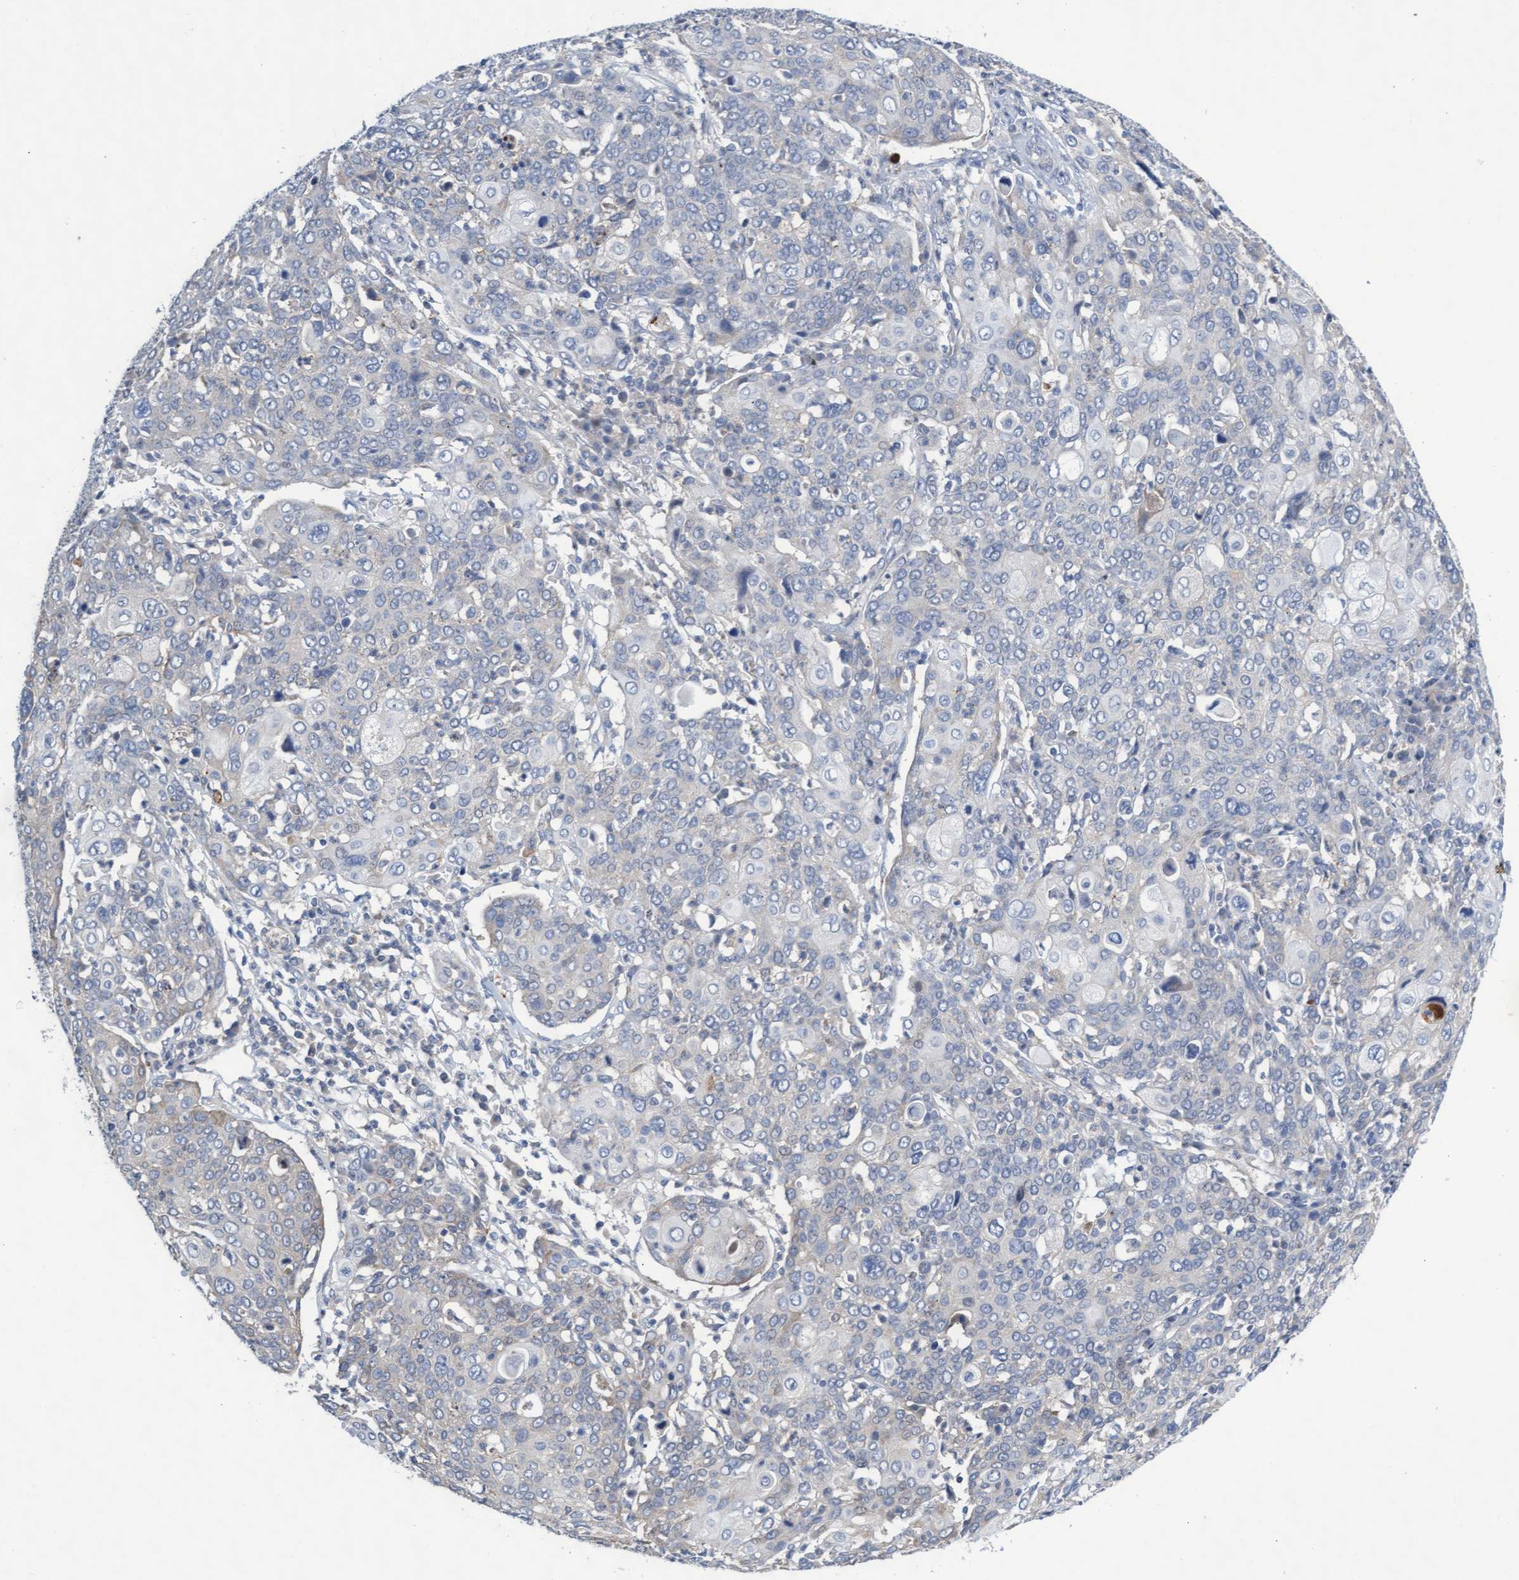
{"staining": {"intensity": "negative", "quantity": "none", "location": "none"}, "tissue": "cervical cancer", "cell_type": "Tumor cells", "image_type": "cancer", "snomed": [{"axis": "morphology", "description": "Squamous cell carcinoma, NOS"}, {"axis": "topography", "description": "Cervix"}], "caption": "Immunohistochemistry histopathology image of cervical cancer (squamous cell carcinoma) stained for a protein (brown), which demonstrates no staining in tumor cells. (IHC, brightfield microscopy, high magnification).", "gene": "ABCF2", "patient": {"sex": "female", "age": 40}}